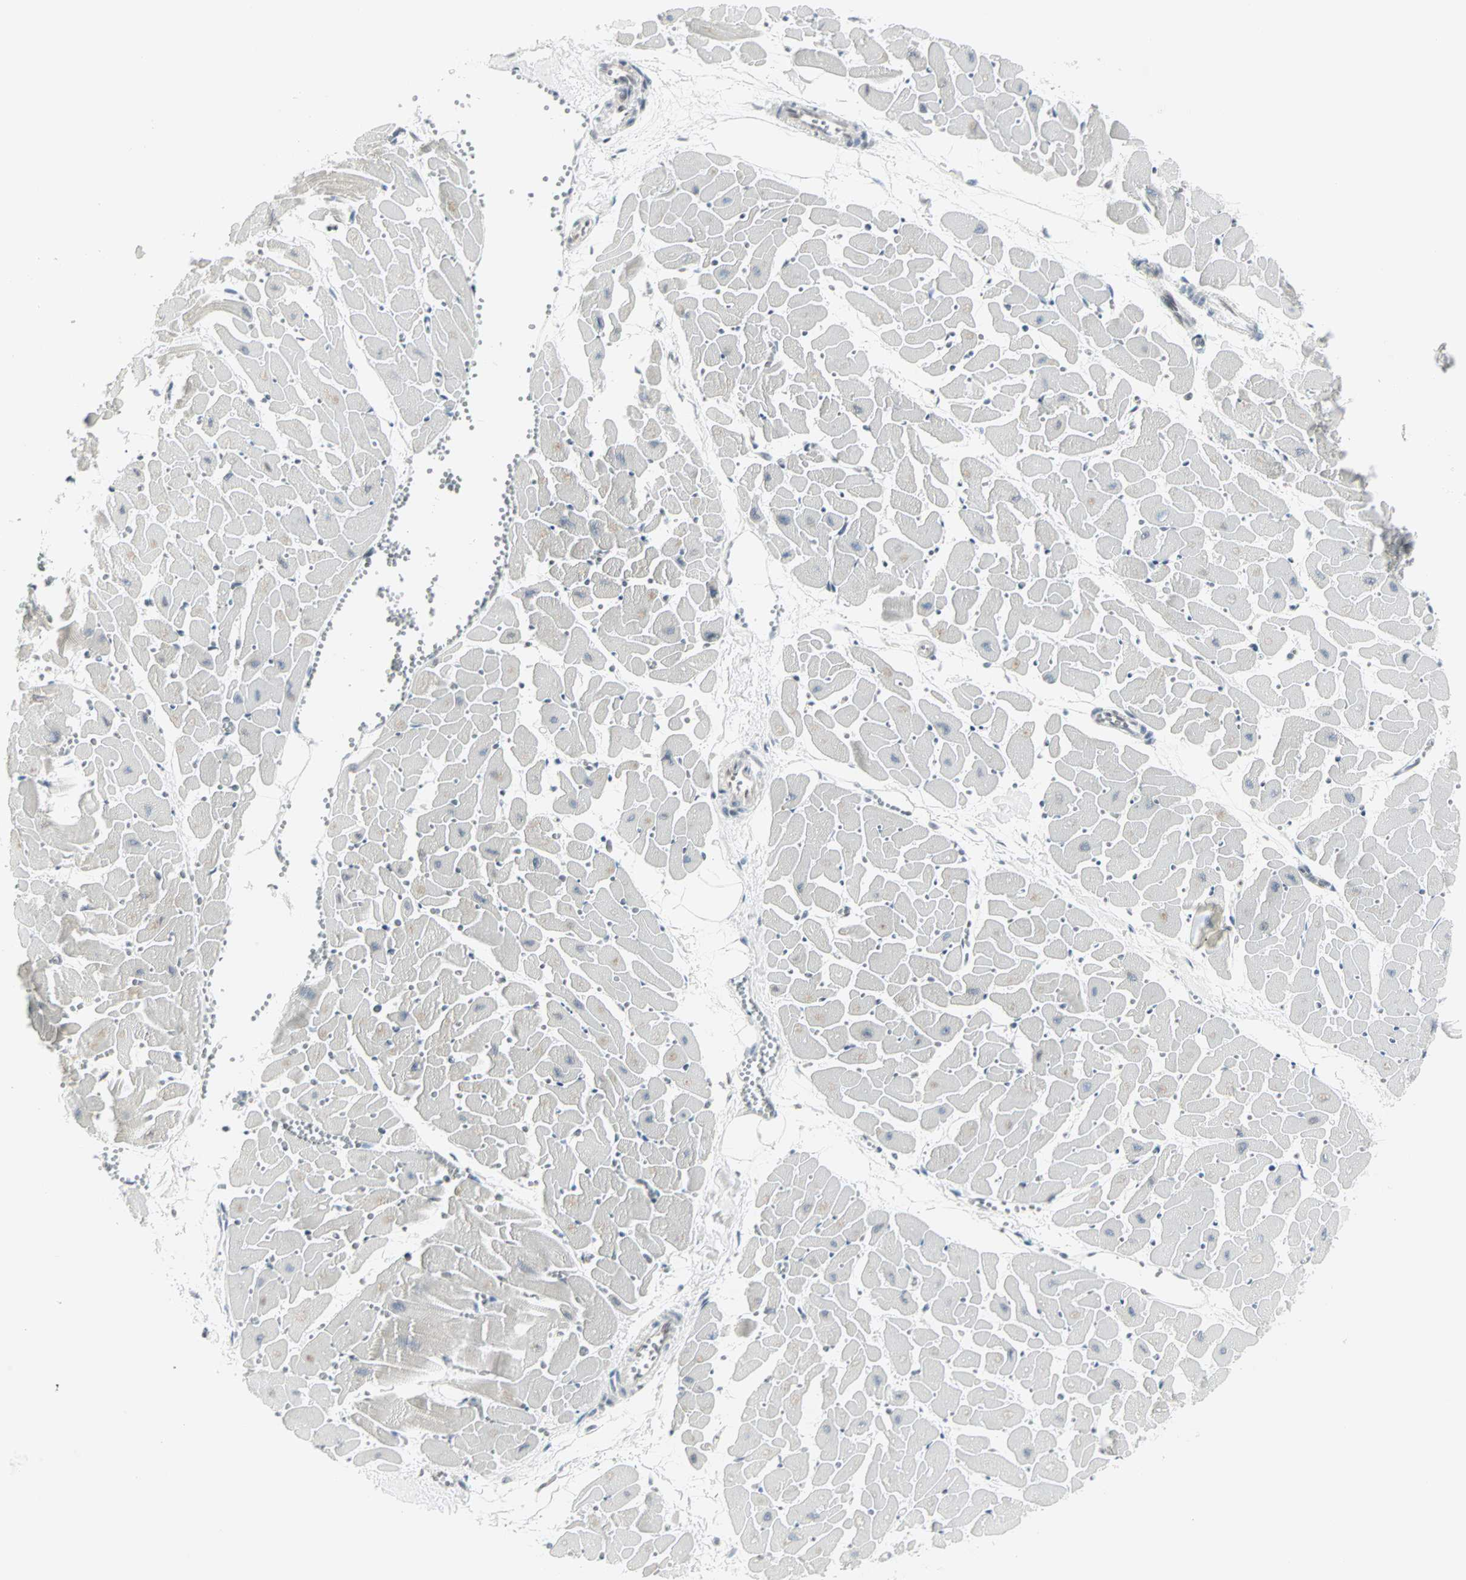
{"staining": {"intensity": "moderate", "quantity": "<25%", "location": "nuclear"}, "tissue": "heart muscle", "cell_type": "Cardiomyocytes", "image_type": "normal", "snomed": [{"axis": "morphology", "description": "Normal tissue, NOS"}, {"axis": "topography", "description": "Heart"}], "caption": "An IHC histopathology image of benign tissue is shown. Protein staining in brown highlights moderate nuclear positivity in heart muscle within cardiomyocytes.", "gene": "CBLC", "patient": {"sex": "female", "age": 19}}